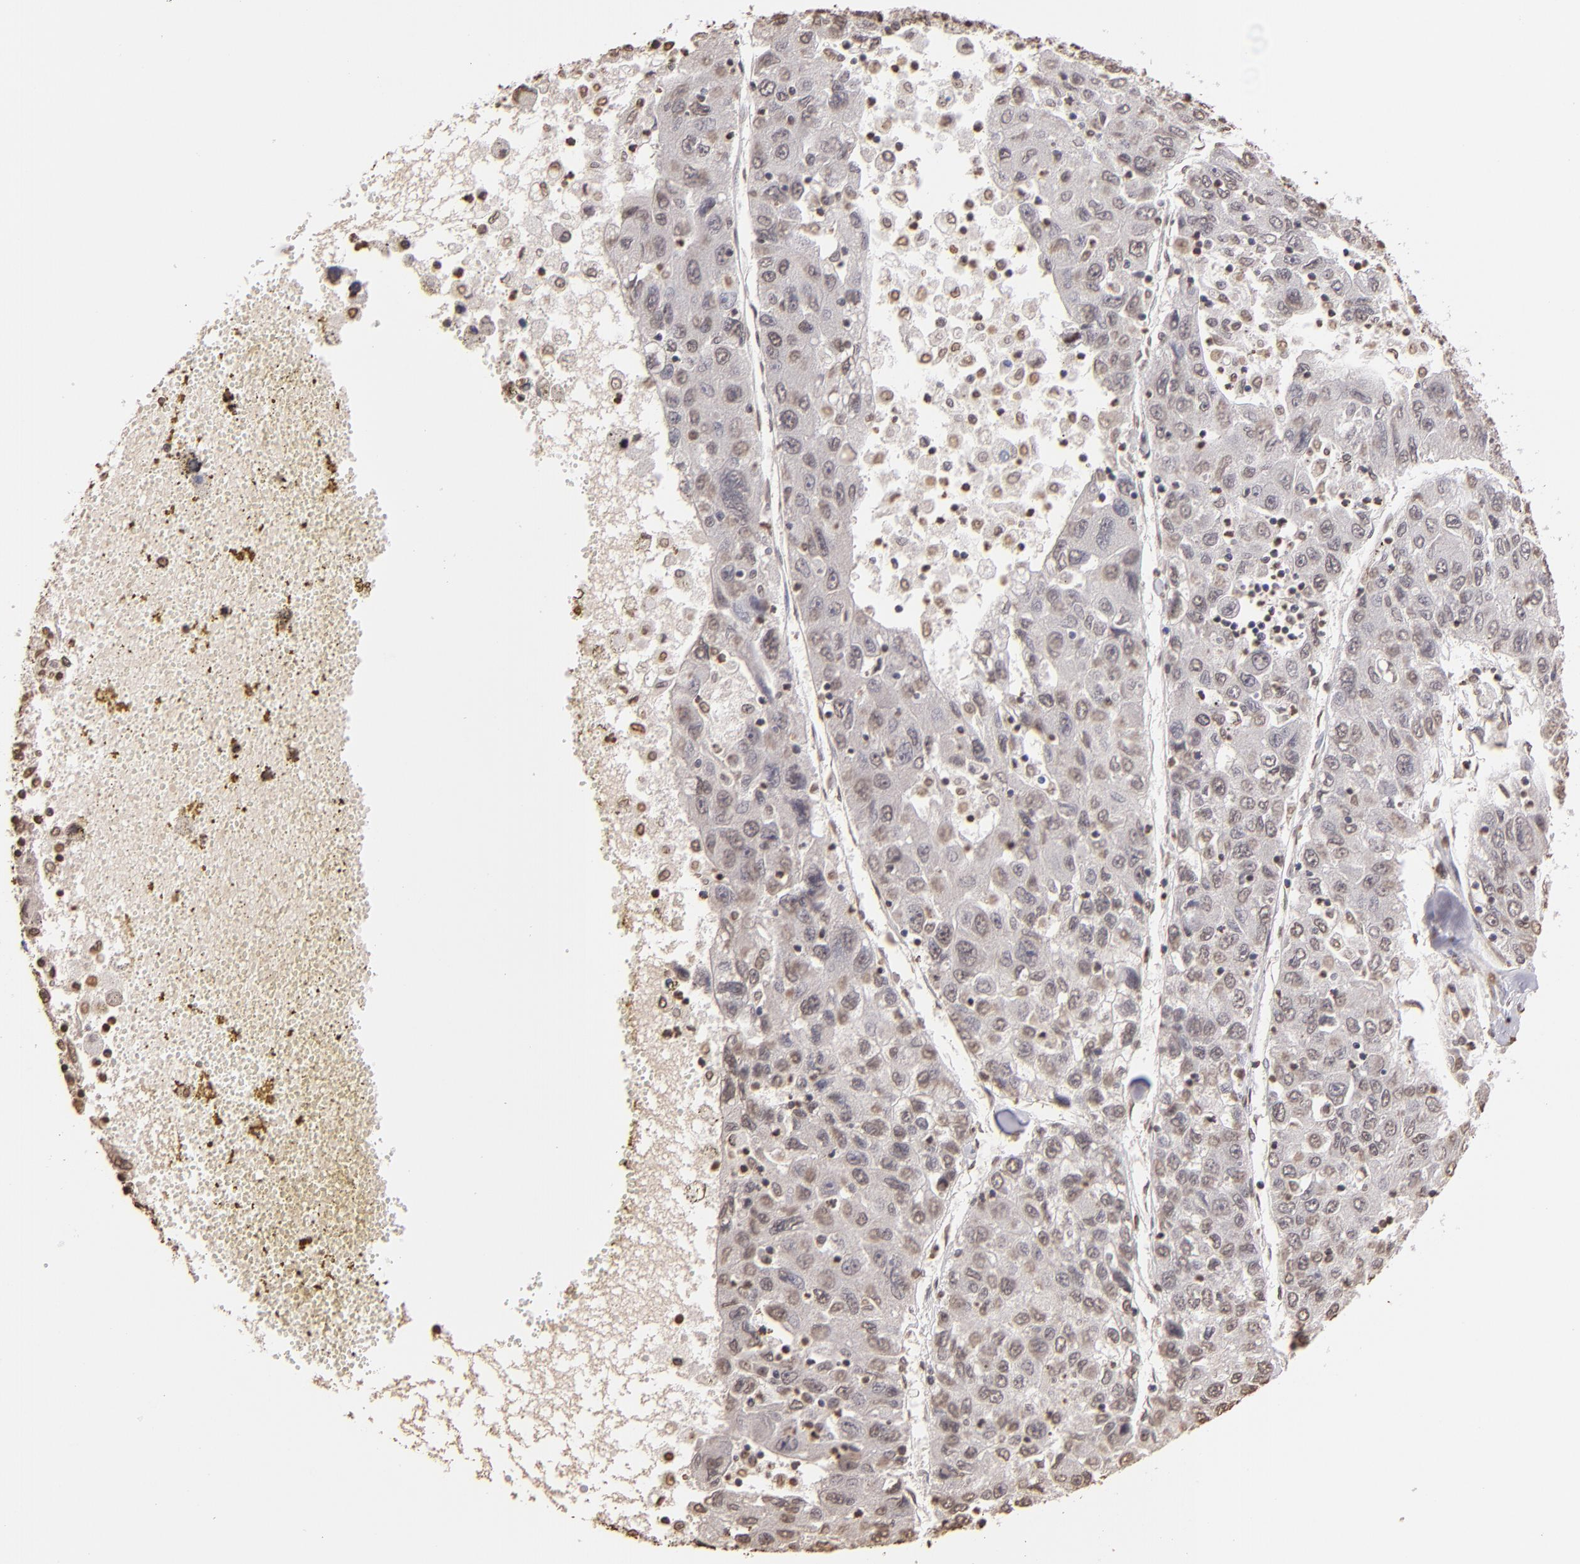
{"staining": {"intensity": "weak", "quantity": "<25%", "location": "nuclear"}, "tissue": "liver cancer", "cell_type": "Tumor cells", "image_type": "cancer", "snomed": [{"axis": "morphology", "description": "Carcinoma, Hepatocellular, NOS"}, {"axis": "topography", "description": "Liver"}], "caption": "Tumor cells are negative for brown protein staining in hepatocellular carcinoma (liver). (IHC, brightfield microscopy, high magnification).", "gene": "LBX1", "patient": {"sex": "male", "age": 49}}